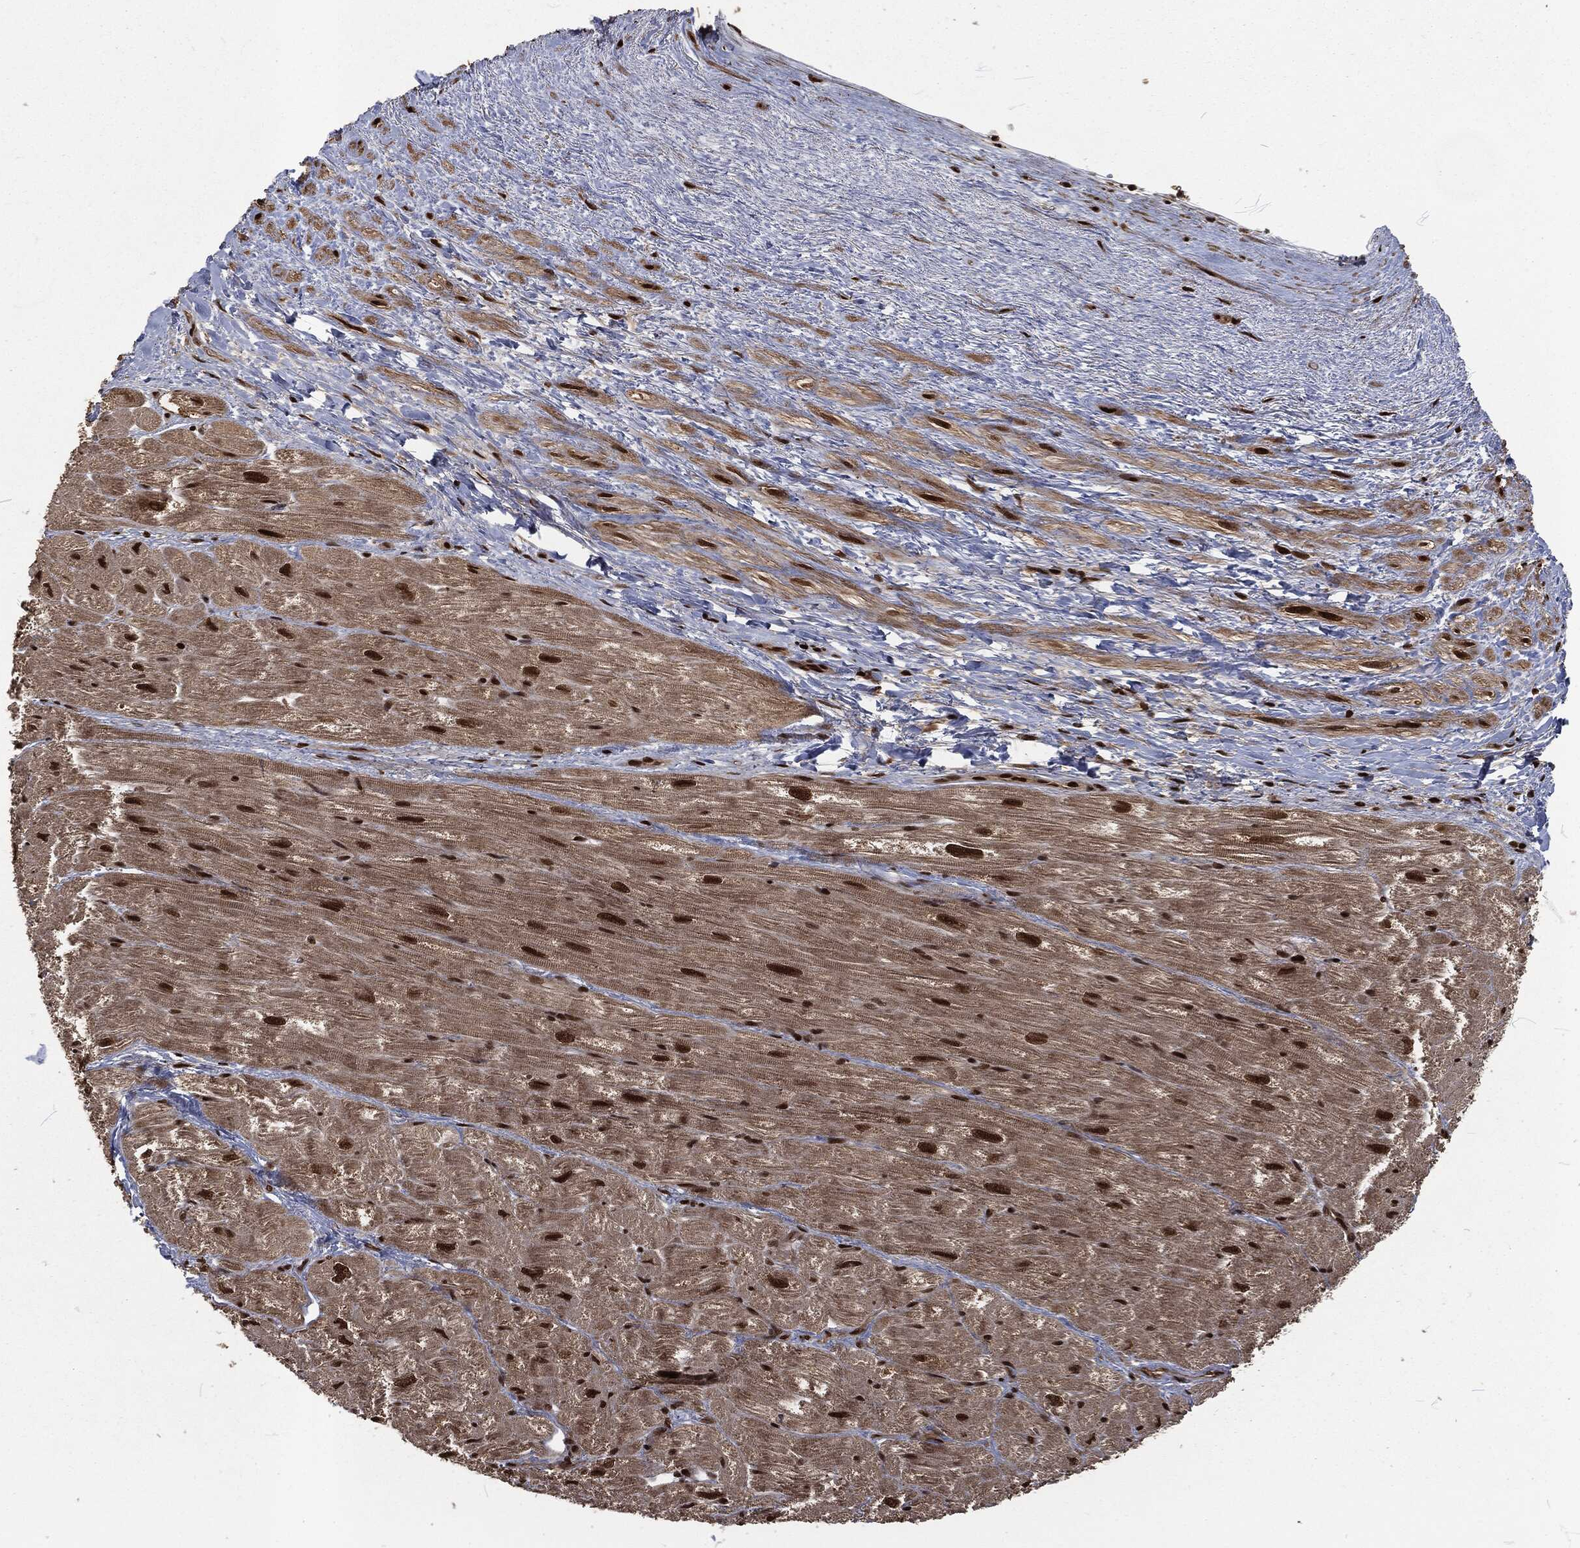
{"staining": {"intensity": "strong", "quantity": "25%-75%", "location": "cytoplasmic/membranous,nuclear"}, "tissue": "heart muscle", "cell_type": "Cardiomyocytes", "image_type": "normal", "snomed": [{"axis": "morphology", "description": "Normal tissue, NOS"}, {"axis": "topography", "description": "Heart"}], "caption": "Immunohistochemistry (IHC) of unremarkable human heart muscle demonstrates high levels of strong cytoplasmic/membranous,nuclear expression in approximately 25%-75% of cardiomyocytes.", "gene": "NGRN", "patient": {"sex": "male", "age": 62}}